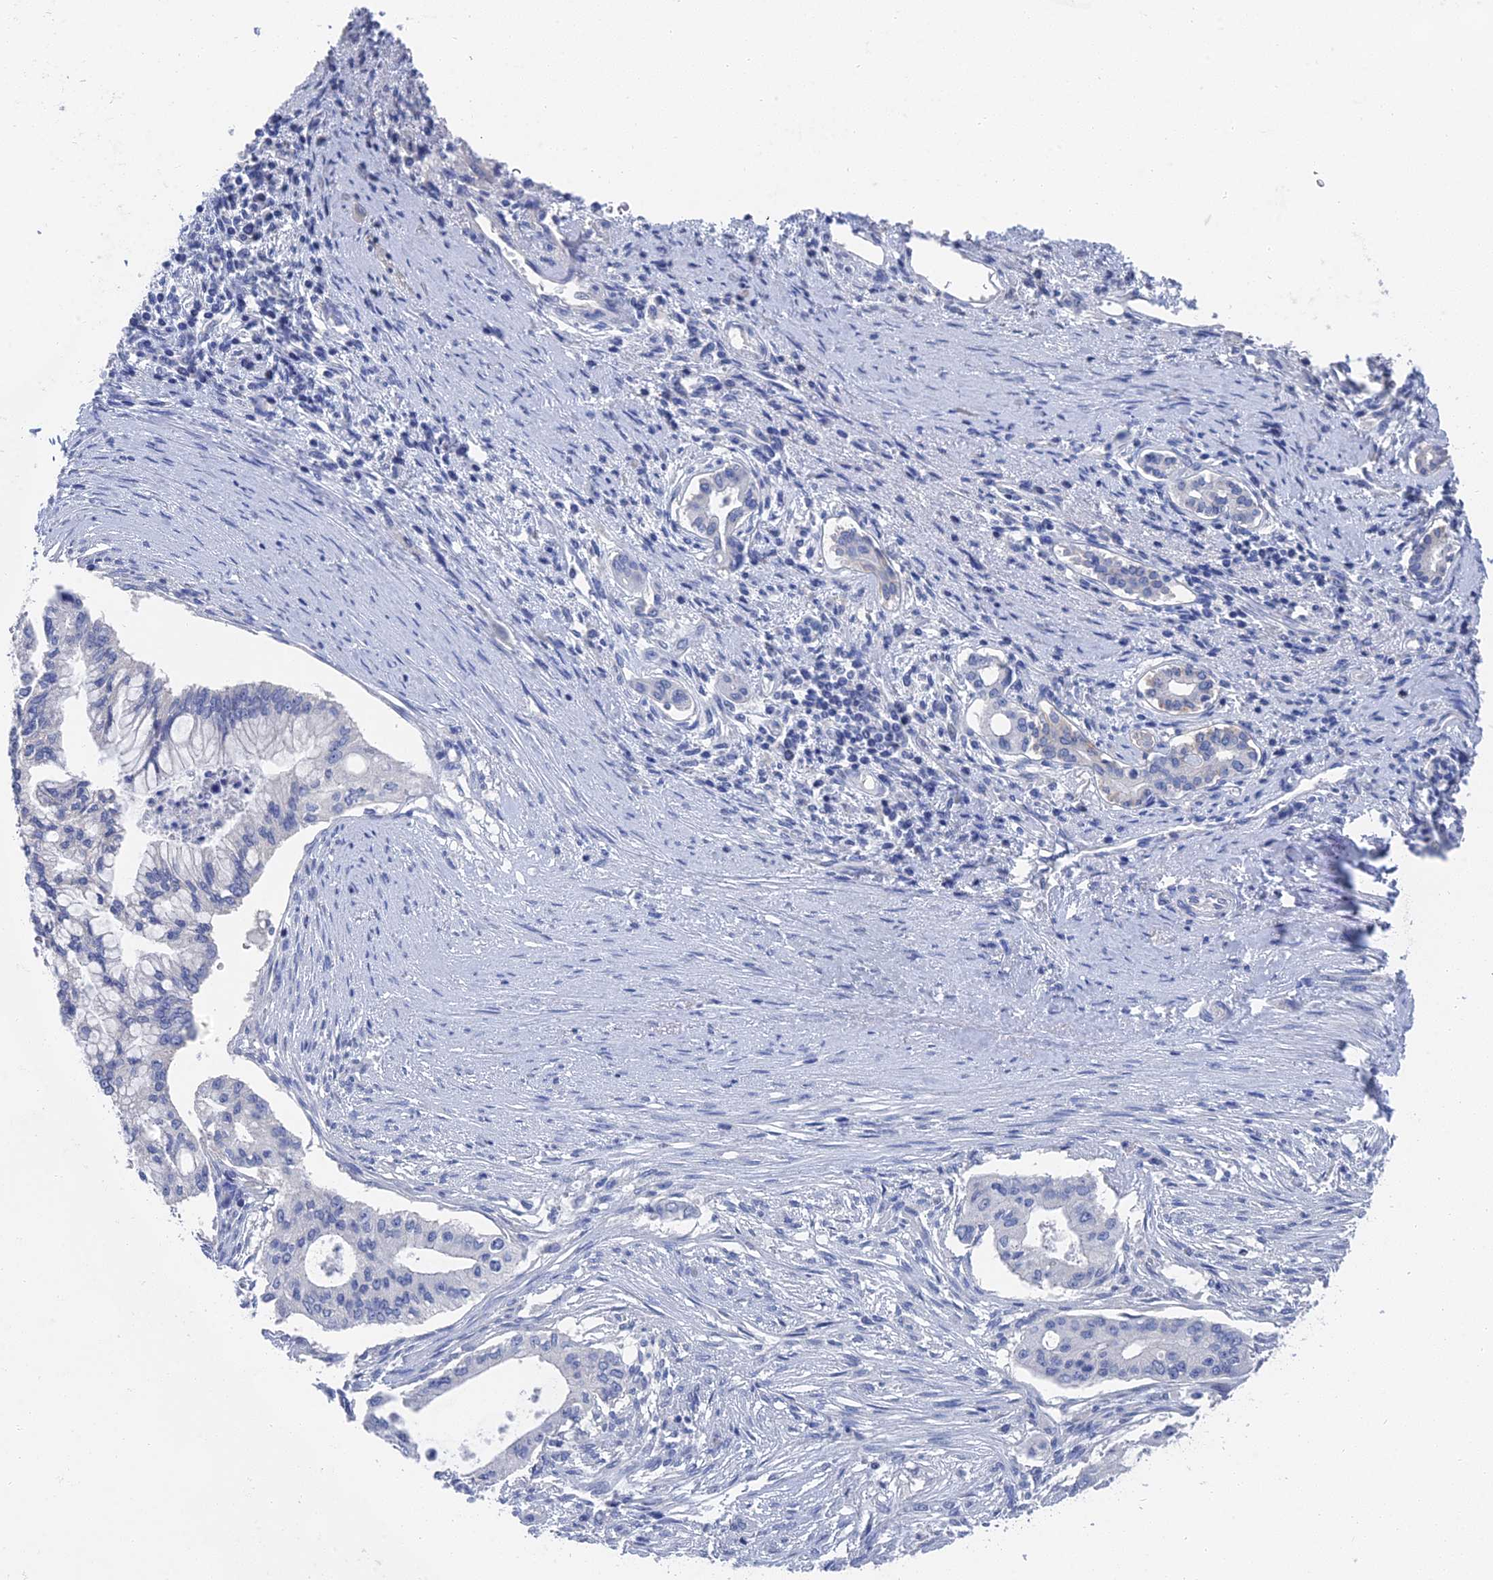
{"staining": {"intensity": "negative", "quantity": "none", "location": "none"}, "tissue": "pancreatic cancer", "cell_type": "Tumor cells", "image_type": "cancer", "snomed": [{"axis": "morphology", "description": "Adenocarcinoma, NOS"}, {"axis": "topography", "description": "Pancreas"}], "caption": "Immunohistochemistry (IHC) micrograph of pancreatic cancer (adenocarcinoma) stained for a protein (brown), which exhibits no expression in tumor cells. Nuclei are stained in blue.", "gene": "GFAP", "patient": {"sex": "male", "age": 46}}